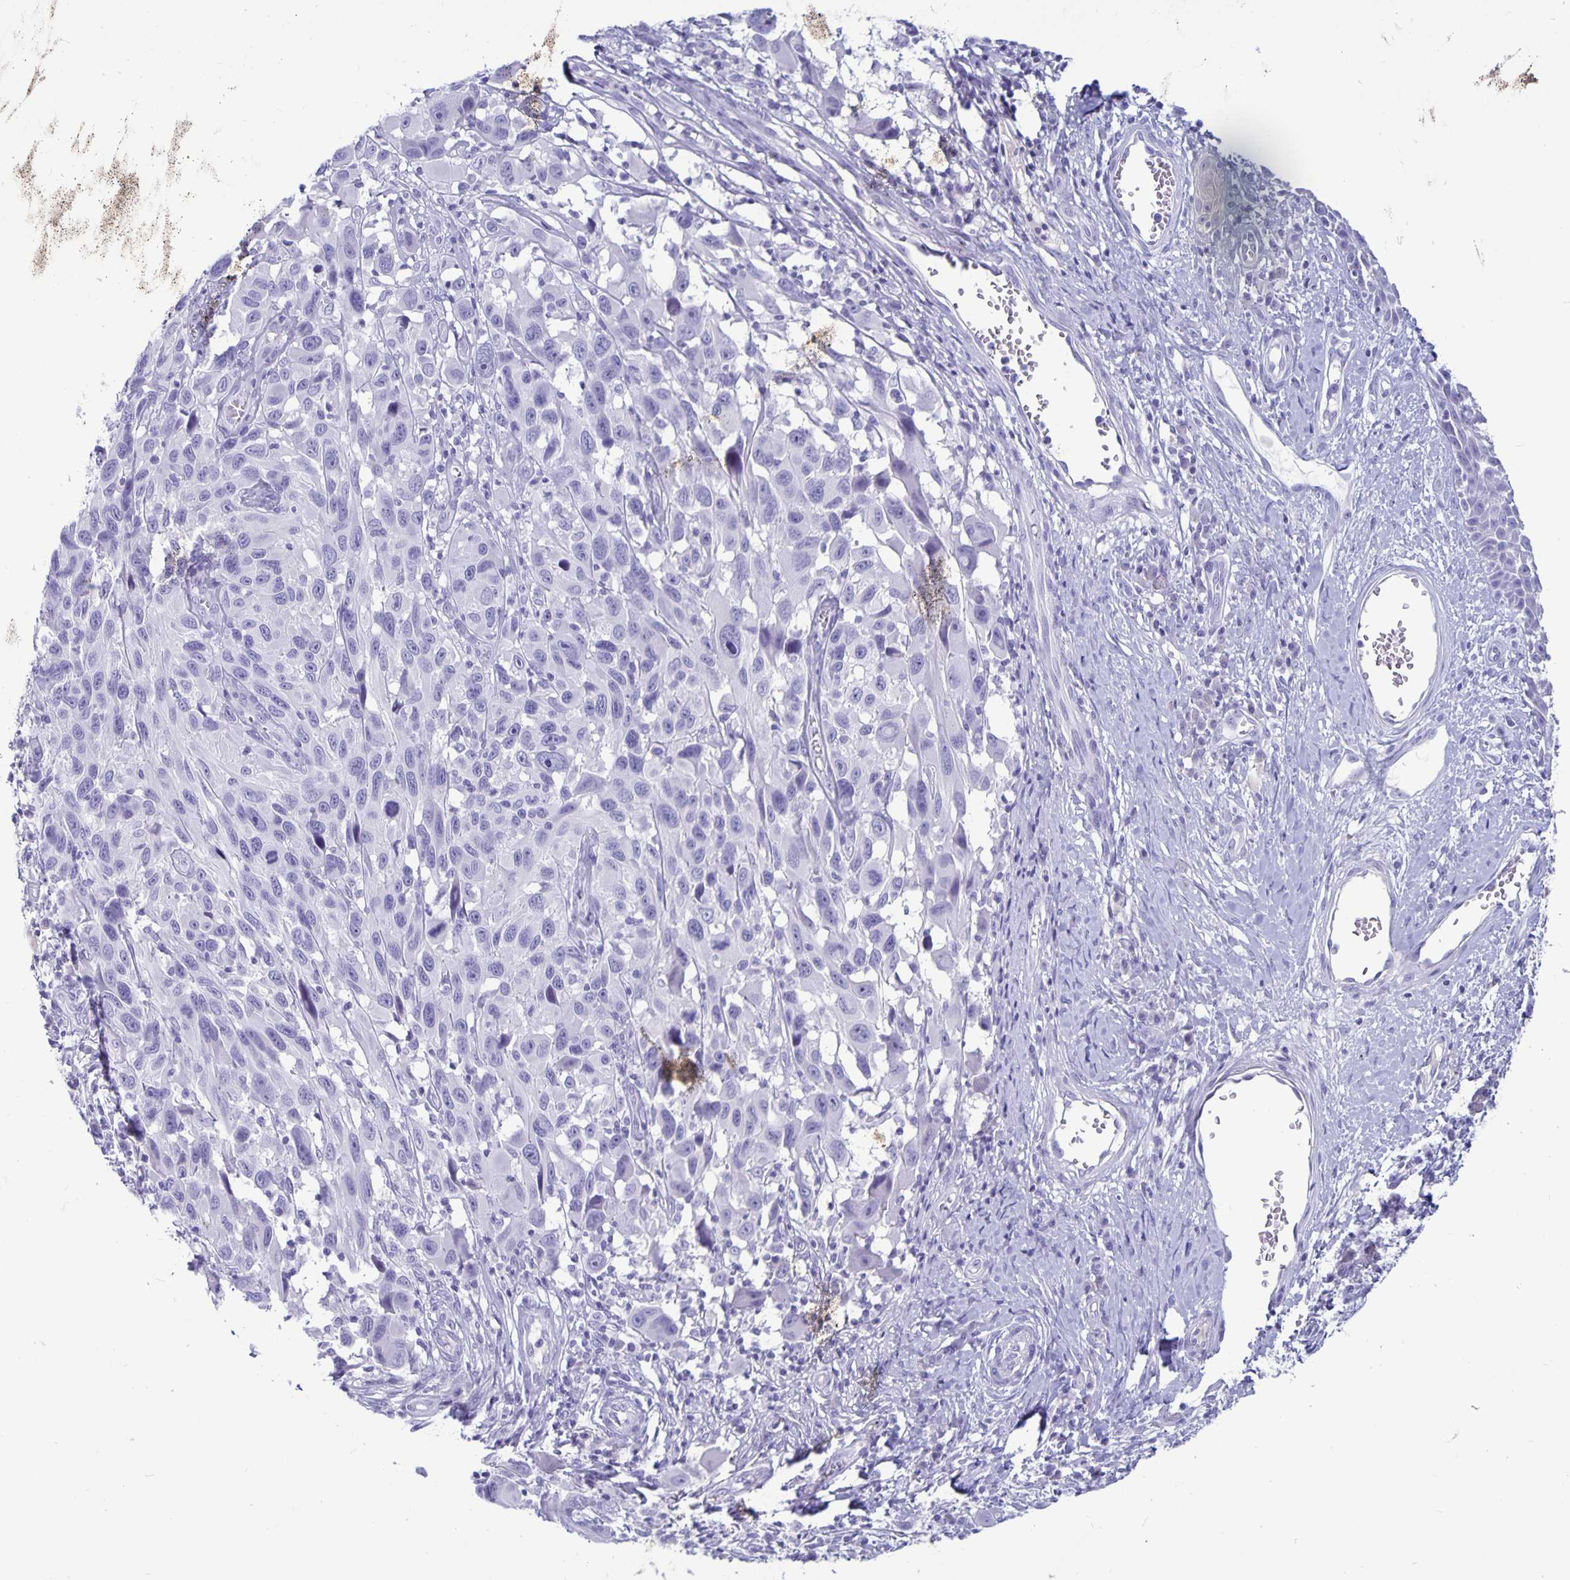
{"staining": {"intensity": "negative", "quantity": "none", "location": "none"}, "tissue": "melanoma", "cell_type": "Tumor cells", "image_type": "cancer", "snomed": [{"axis": "morphology", "description": "Malignant melanoma, NOS"}, {"axis": "topography", "description": "Skin"}], "caption": "Malignant melanoma stained for a protein using immunohistochemistry (IHC) reveals no staining tumor cells.", "gene": "BPIFA3", "patient": {"sex": "male", "age": 53}}